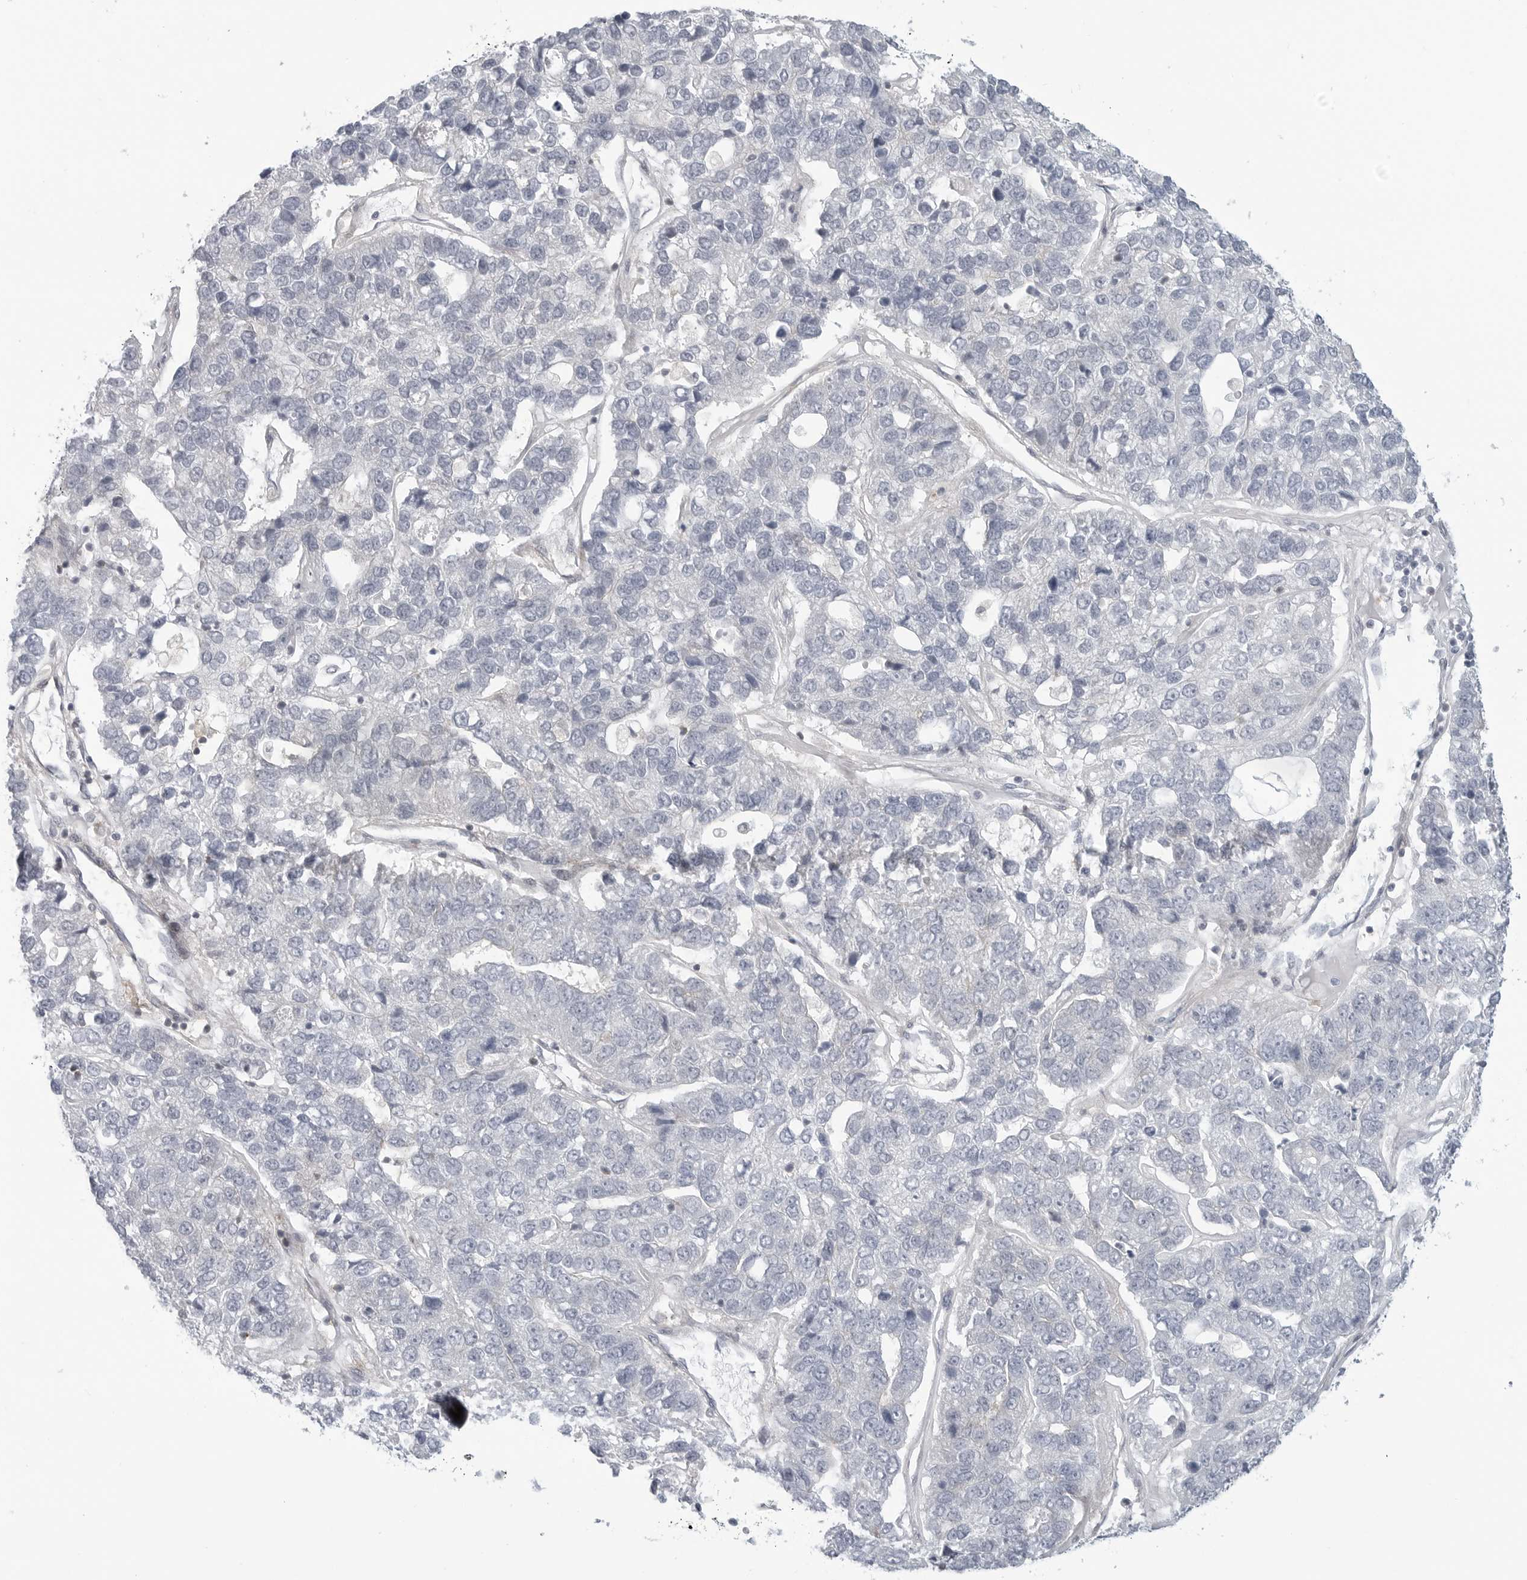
{"staining": {"intensity": "negative", "quantity": "none", "location": "none"}, "tissue": "pancreatic cancer", "cell_type": "Tumor cells", "image_type": "cancer", "snomed": [{"axis": "morphology", "description": "Adenocarcinoma, NOS"}, {"axis": "topography", "description": "Pancreas"}], "caption": "Tumor cells are negative for brown protein staining in pancreatic cancer (adenocarcinoma).", "gene": "STXBP3", "patient": {"sex": "female", "age": 61}}